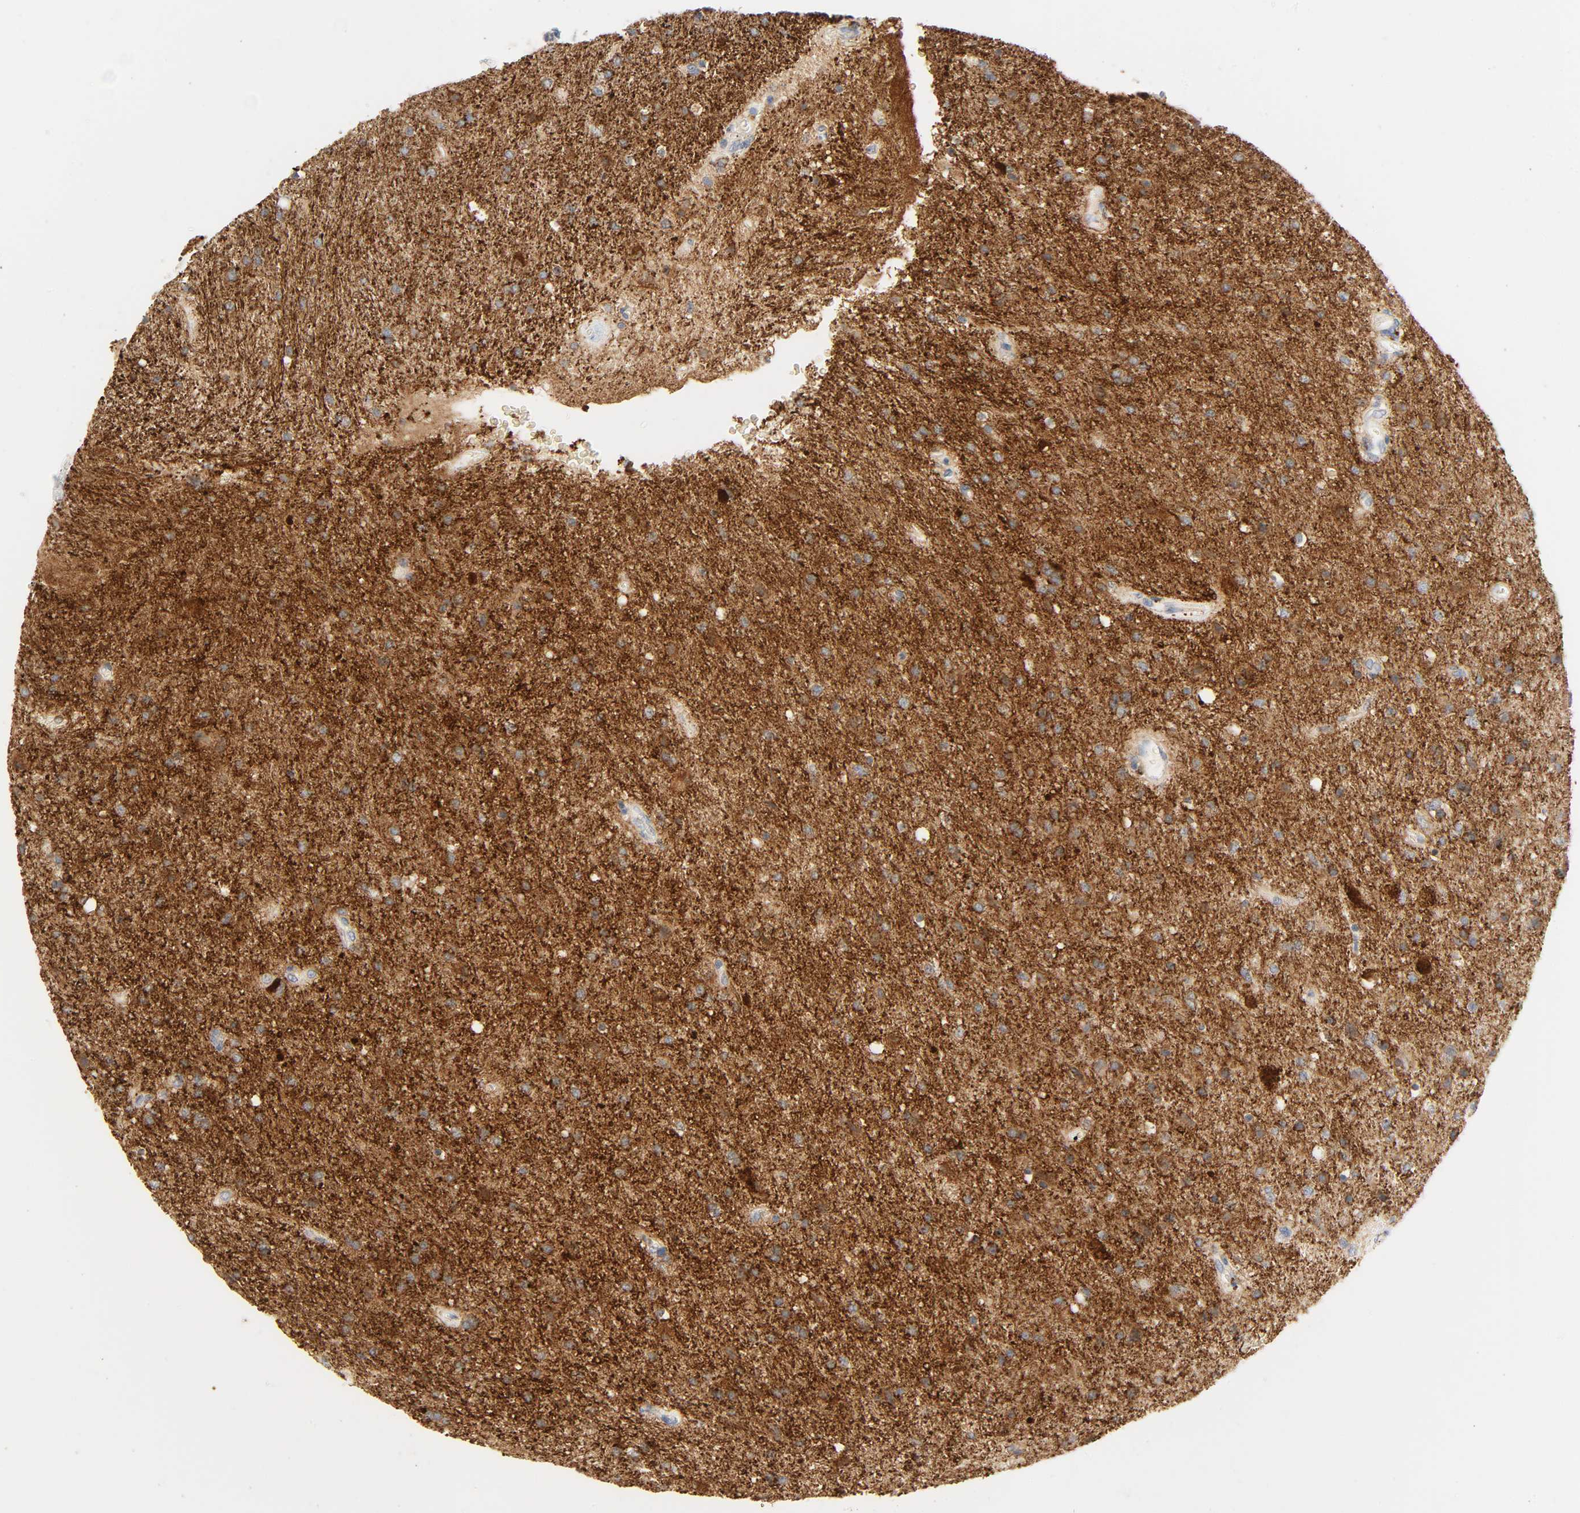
{"staining": {"intensity": "negative", "quantity": "none", "location": "none"}, "tissue": "glioma", "cell_type": "Tumor cells", "image_type": "cancer", "snomed": [{"axis": "morphology", "description": "Normal tissue, NOS"}, {"axis": "morphology", "description": "Glioma, malignant, High grade"}, {"axis": "topography", "description": "Cerebral cortex"}], "caption": "Immunohistochemical staining of human malignant high-grade glioma exhibits no significant expression in tumor cells.", "gene": "CAMK2A", "patient": {"sex": "male", "age": 56}}